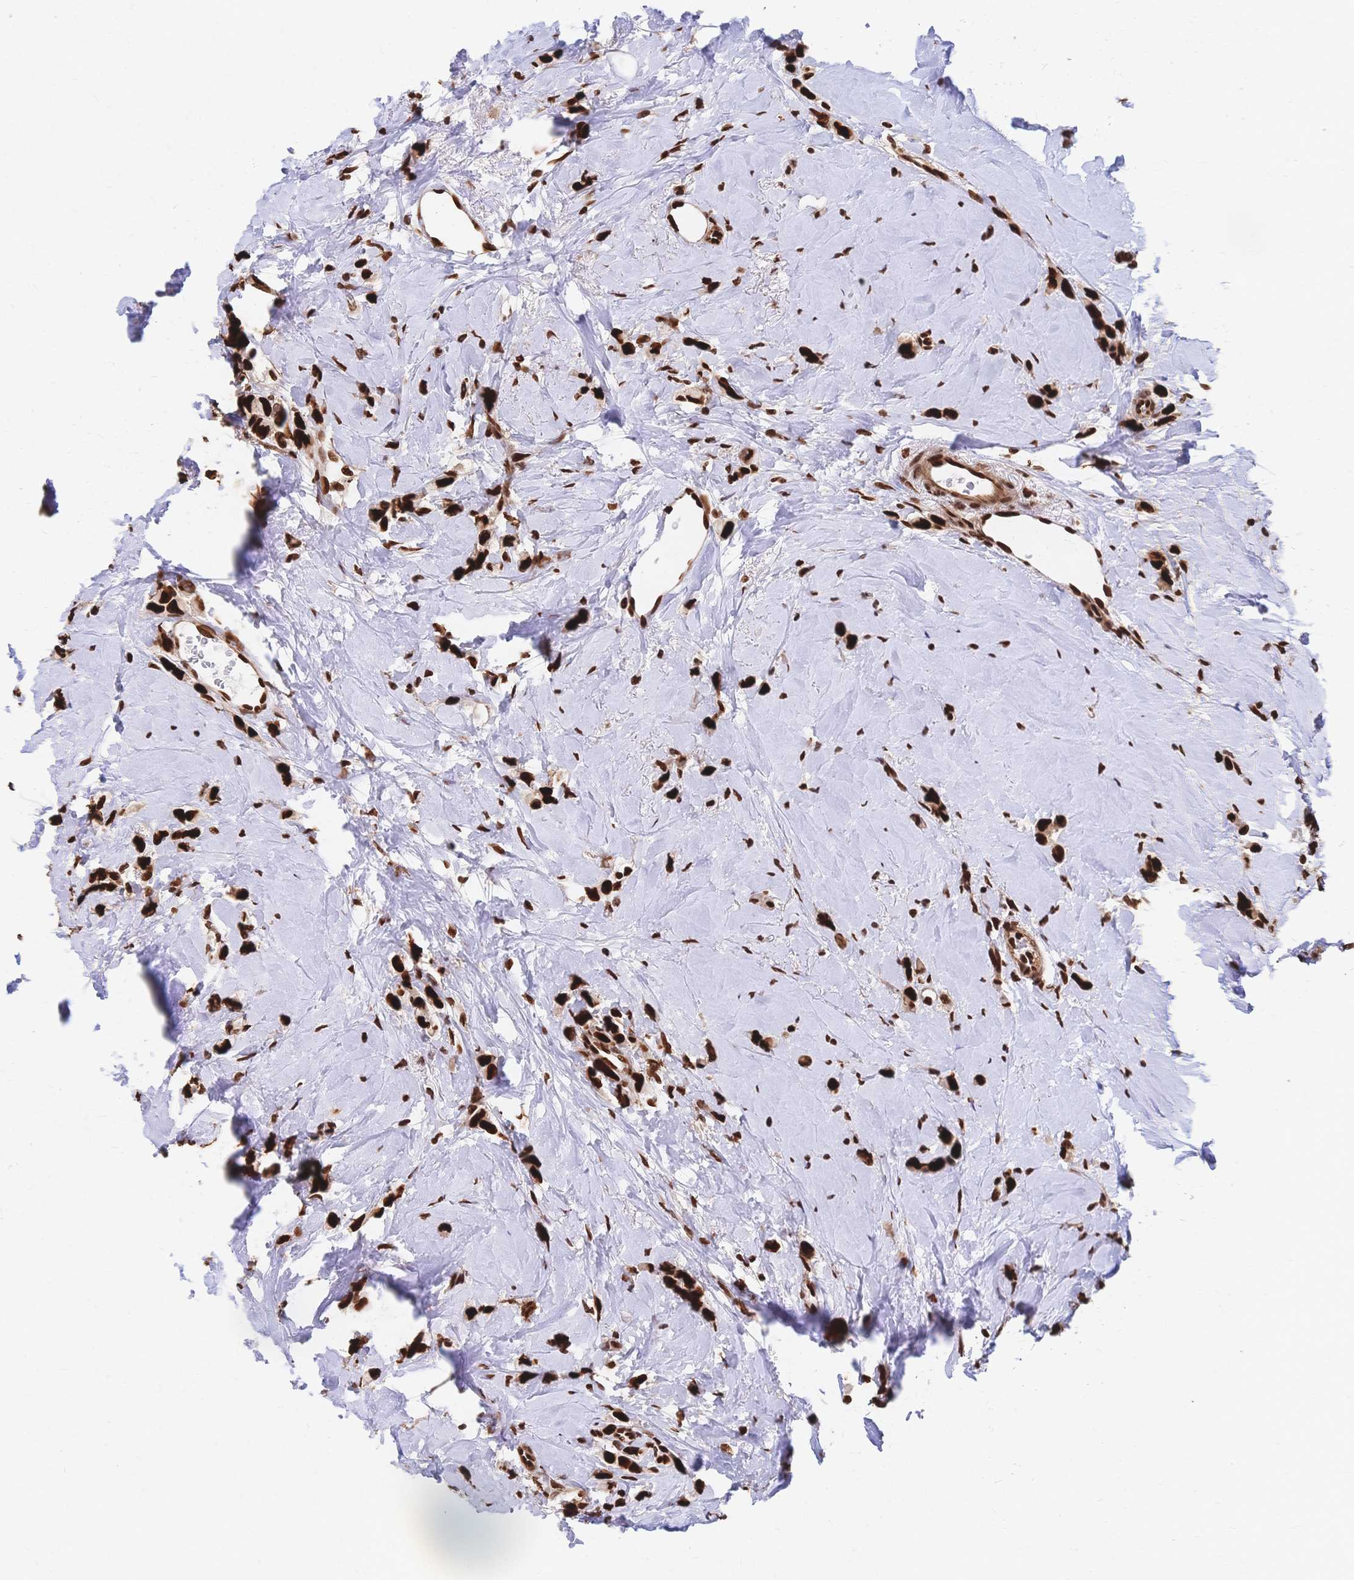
{"staining": {"intensity": "strong", "quantity": ">75%", "location": "nuclear"}, "tissue": "breast cancer", "cell_type": "Tumor cells", "image_type": "cancer", "snomed": [{"axis": "morphology", "description": "Lobular carcinoma"}, {"axis": "topography", "description": "Breast"}], "caption": "About >75% of tumor cells in human breast cancer display strong nuclear protein staining as visualized by brown immunohistochemical staining.", "gene": "HDGF", "patient": {"sex": "female", "age": 66}}